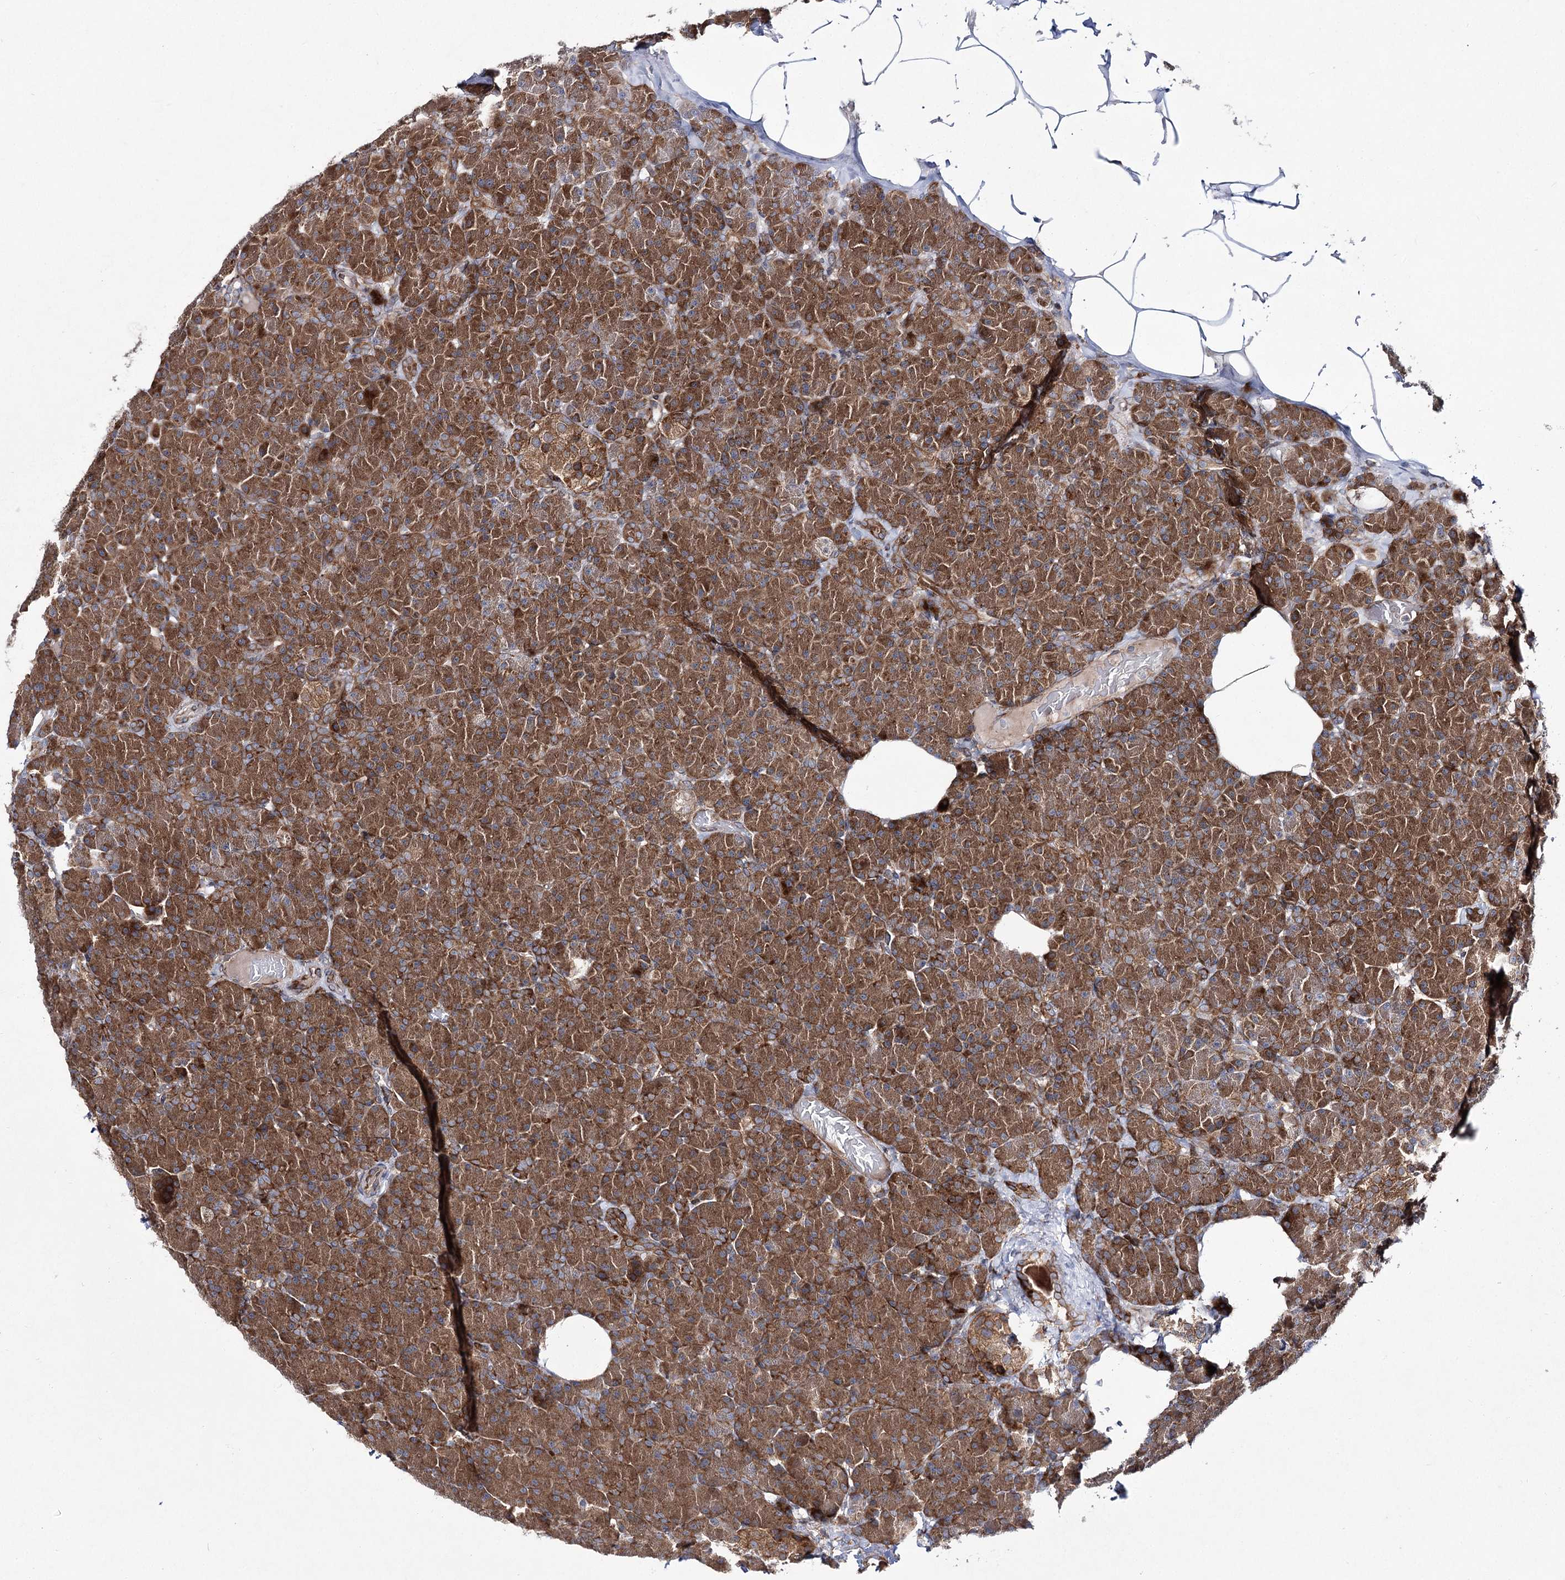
{"staining": {"intensity": "strong", "quantity": ">75%", "location": "cytoplasmic/membranous"}, "tissue": "pancreas", "cell_type": "Exocrine glandular cells", "image_type": "normal", "snomed": [{"axis": "morphology", "description": "Normal tissue, NOS"}, {"axis": "topography", "description": "Pancreas"}], "caption": "DAB immunohistochemical staining of benign pancreas exhibits strong cytoplasmic/membranous protein staining in about >75% of exocrine glandular cells. (brown staining indicates protein expression, while blue staining denotes nuclei).", "gene": "VWA2", "patient": {"sex": "female", "age": 43}}